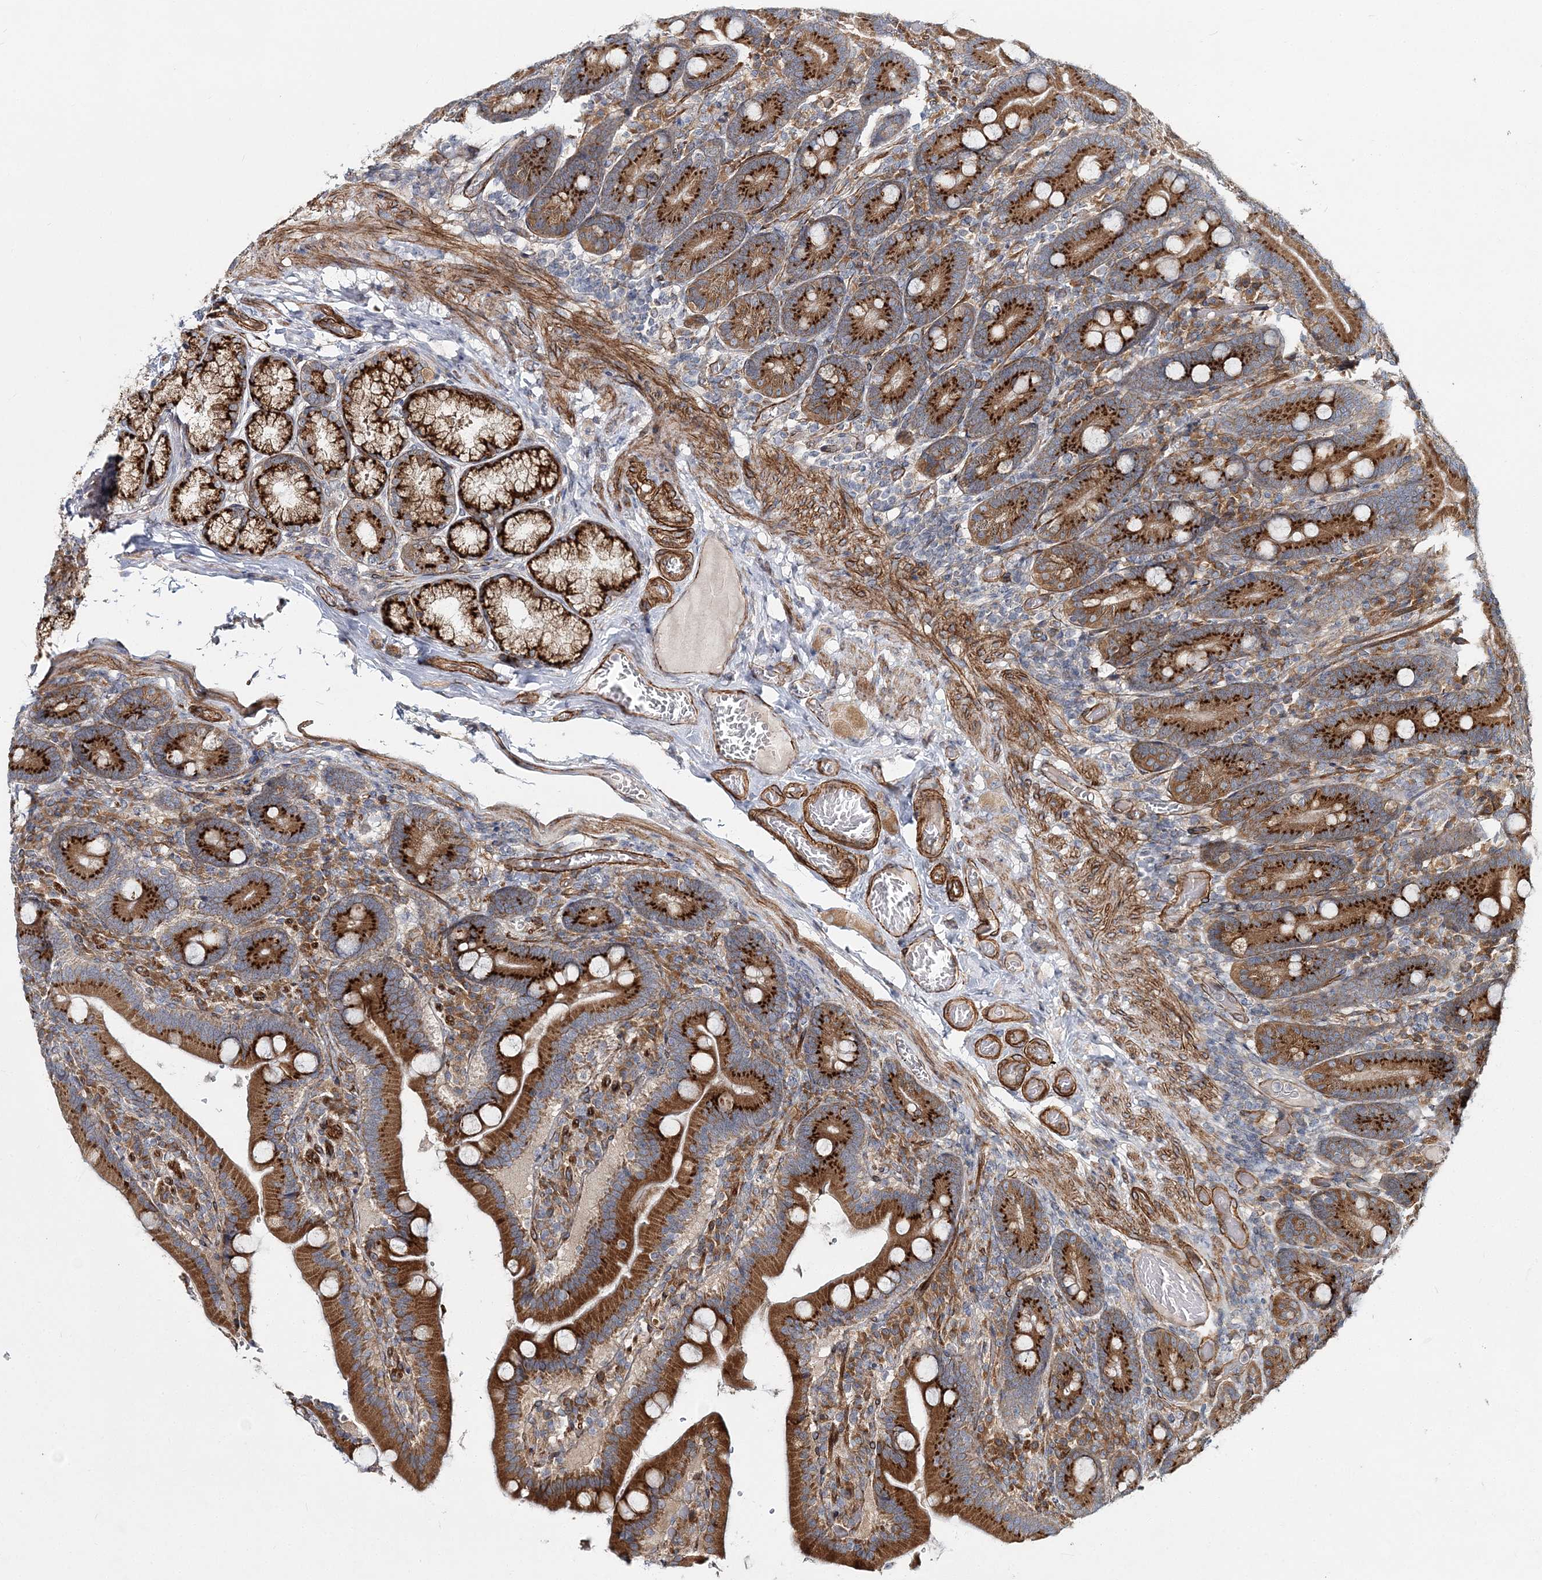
{"staining": {"intensity": "strong", "quantity": ">75%", "location": "cytoplasmic/membranous"}, "tissue": "duodenum", "cell_type": "Glandular cells", "image_type": "normal", "snomed": [{"axis": "morphology", "description": "Normal tissue, NOS"}, {"axis": "topography", "description": "Duodenum"}], "caption": "Human duodenum stained with a brown dye displays strong cytoplasmic/membranous positive staining in approximately >75% of glandular cells.", "gene": "NBAS", "patient": {"sex": "female", "age": 62}}